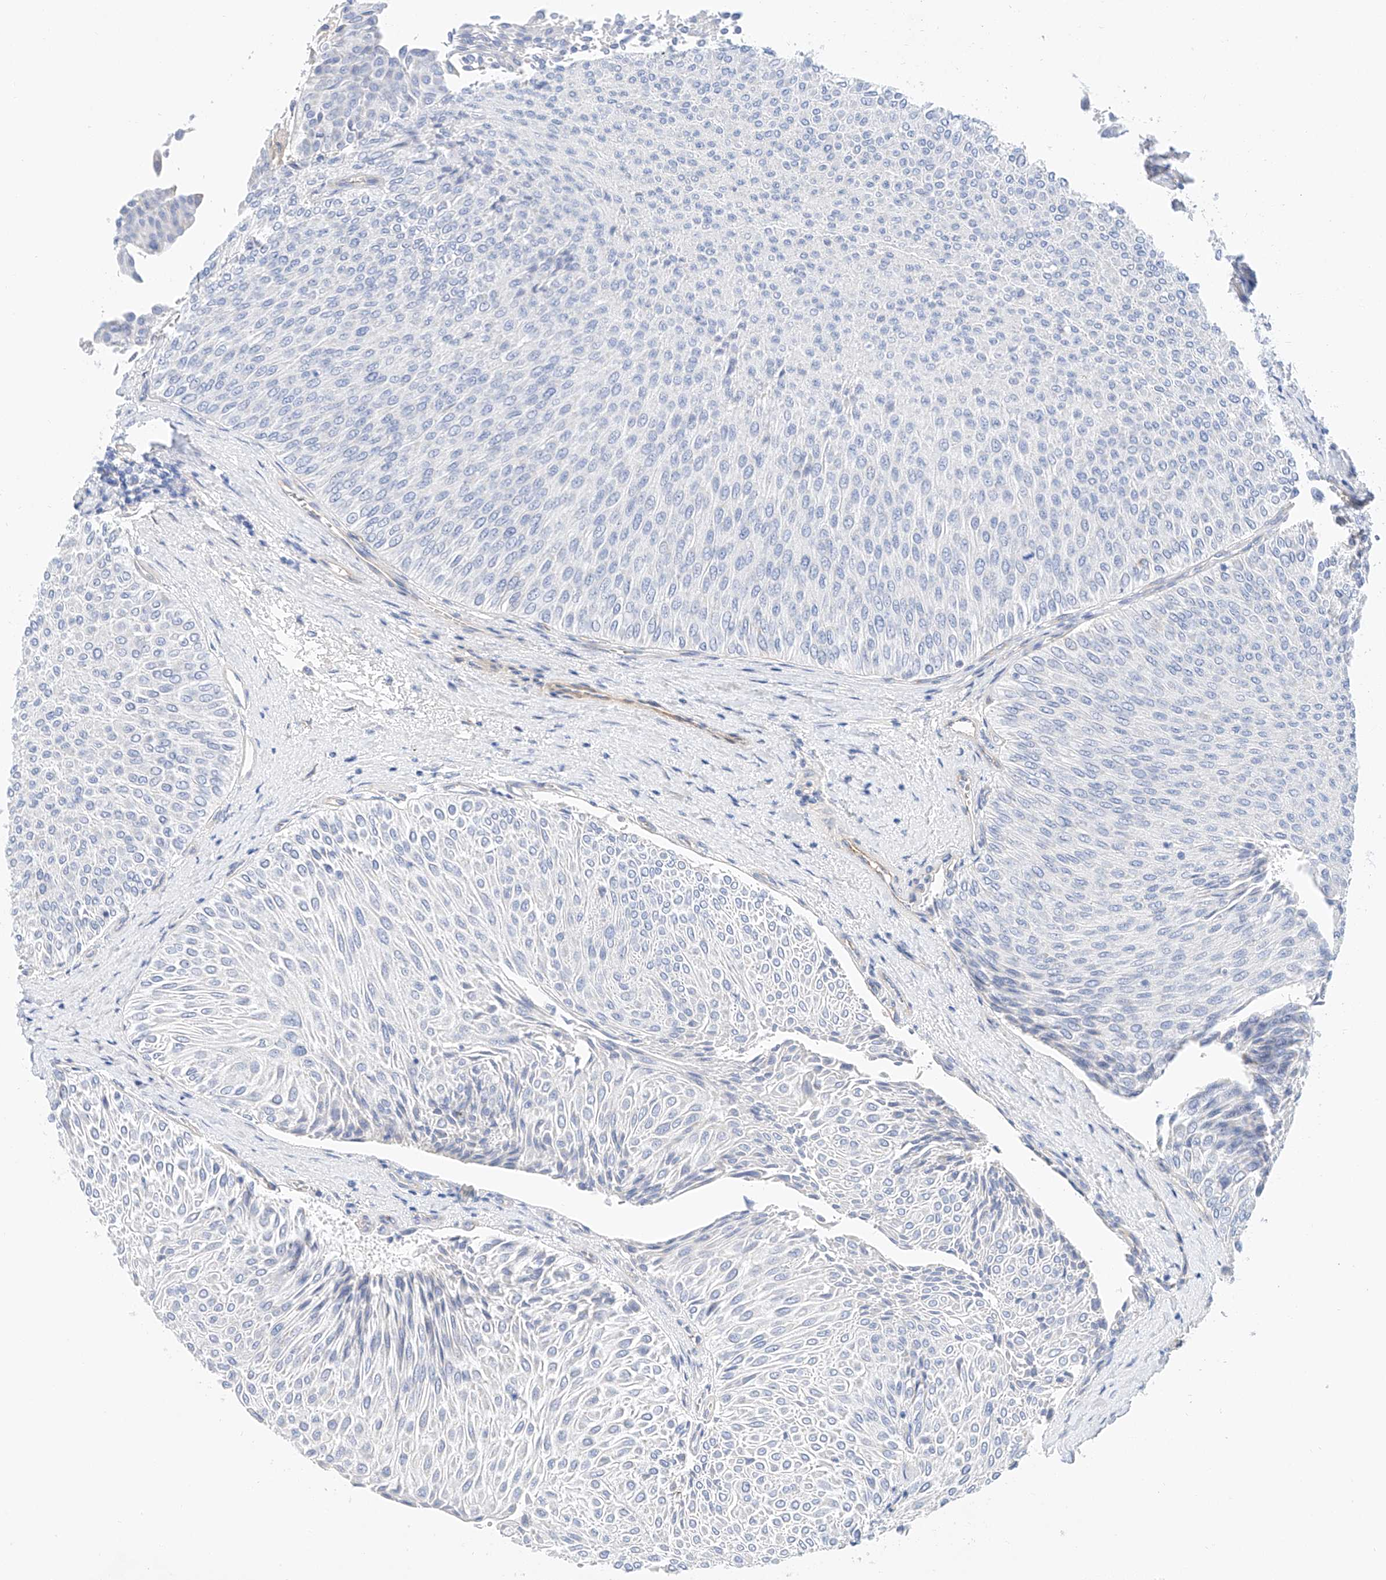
{"staining": {"intensity": "negative", "quantity": "none", "location": "none"}, "tissue": "urothelial cancer", "cell_type": "Tumor cells", "image_type": "cancer", "snomed": [{"axis": "morphology", "description": "Urothelial carcinoma, Low grade"}, {"axis": "topography", "description": "Urinary bladder"}], "caption": "Image shows no protein positivity in tumor cells of low-grade urothelial carcinoma tissue.", "gene": "SBSPON", "patient": {"sex": "male", "age": 78}}